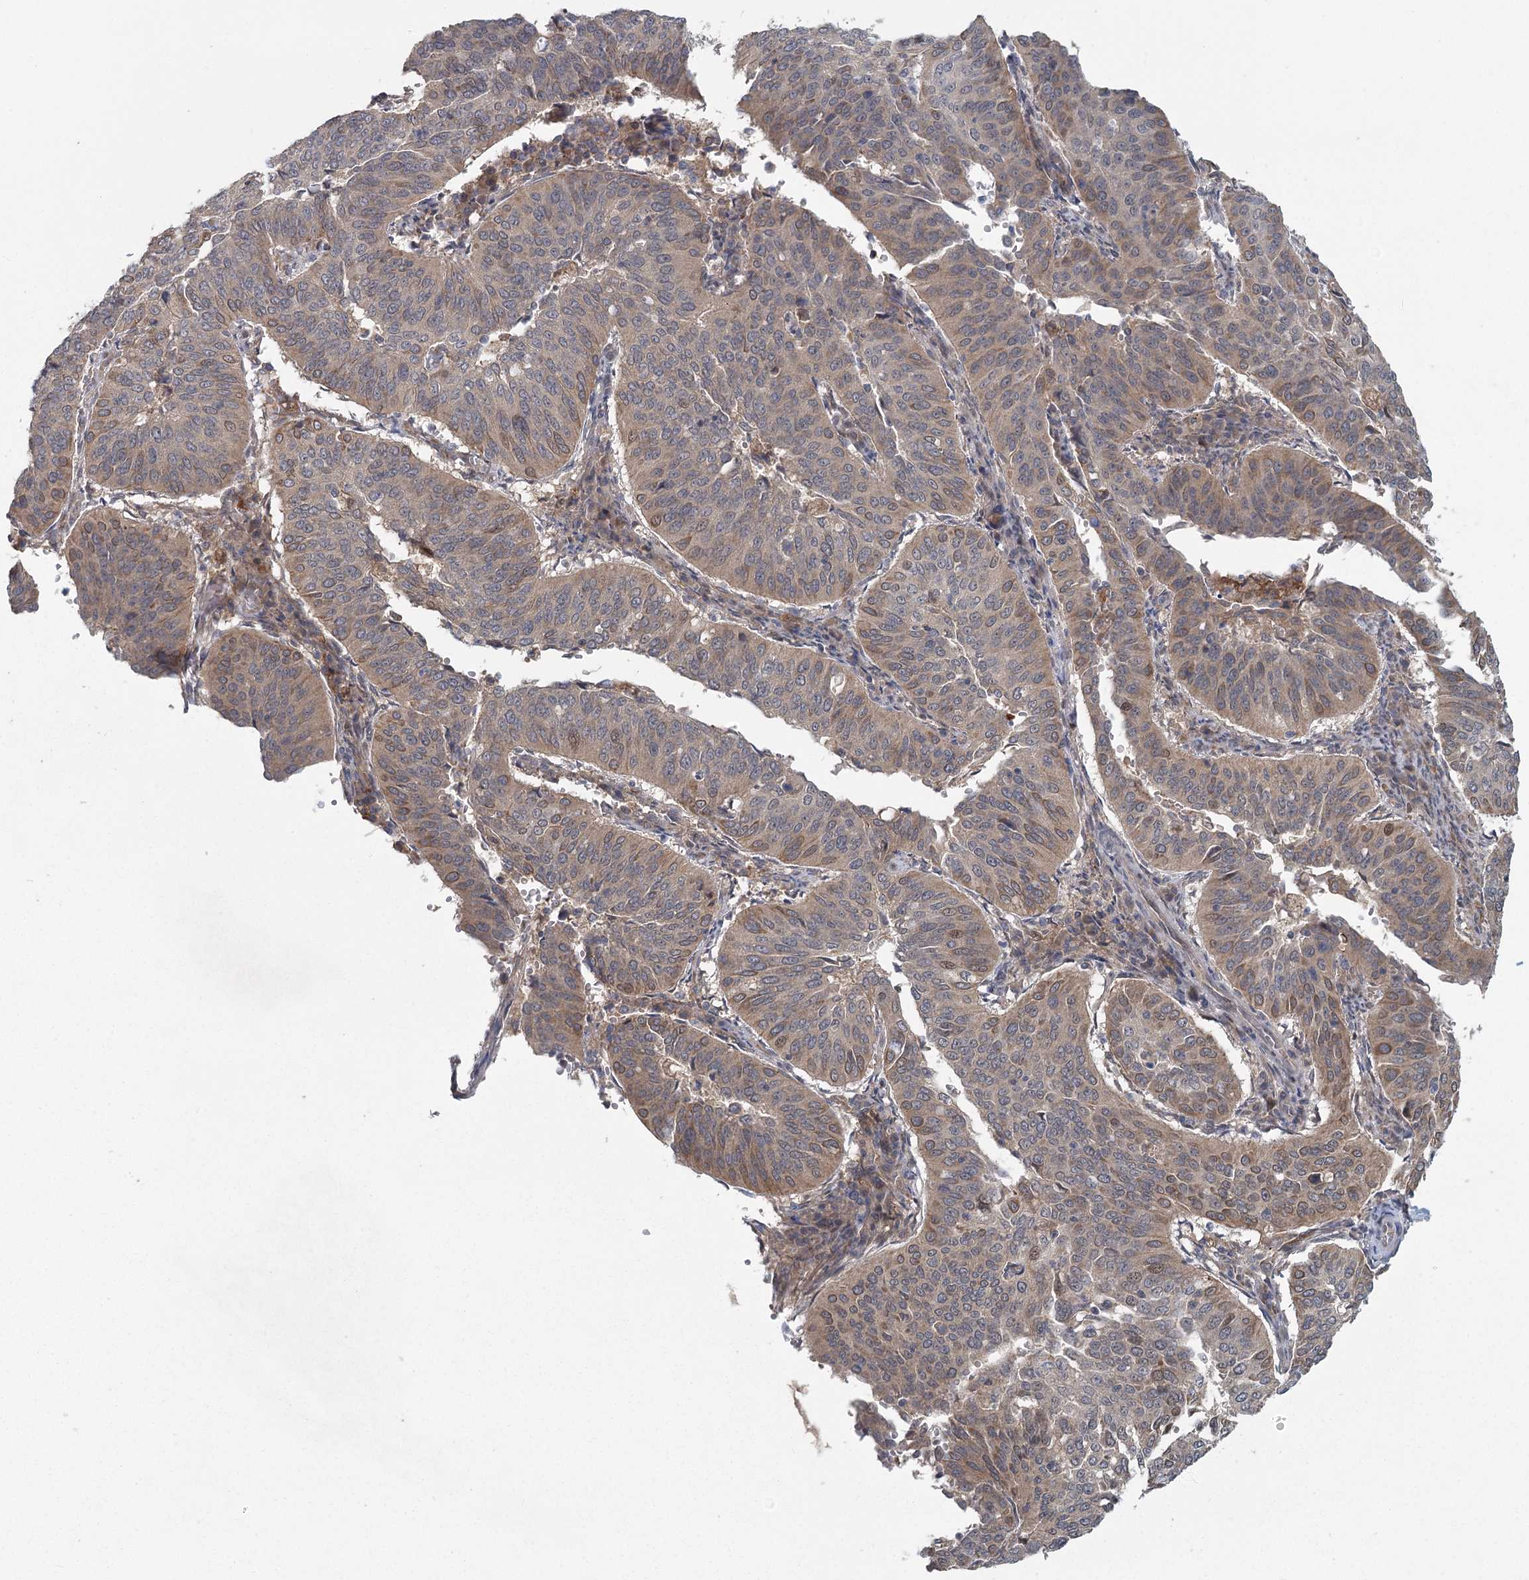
{"staining": {"intensity": "weak", "quantity": ">75%", "location": "cytoplasmic/membranous"}, "tissue": "cervical cancer", "cell_type": "Tumor cells", "image_type": "cancer", "snomed": [{"axis": "morphology", "description": "Normal tissue, NOS"}, {"axis": "morphology", "description": "Squamous cell carcinoma, NOS"}, {"axis": "topography", "description": "Cervix"}], "caption": "Weak cytoplasmic/membranous protein expression is seen in approximately >75% of tumor cells in cervical cancer. The protein of interest is stained brown, and the nuclei are stained in blue (DAB (3,3'-diaminobenzidine) IHC with brightfield microscopy, high magnification).", "gene": "LRRC14B", "patient": {"sex": "female", "age": 39}}